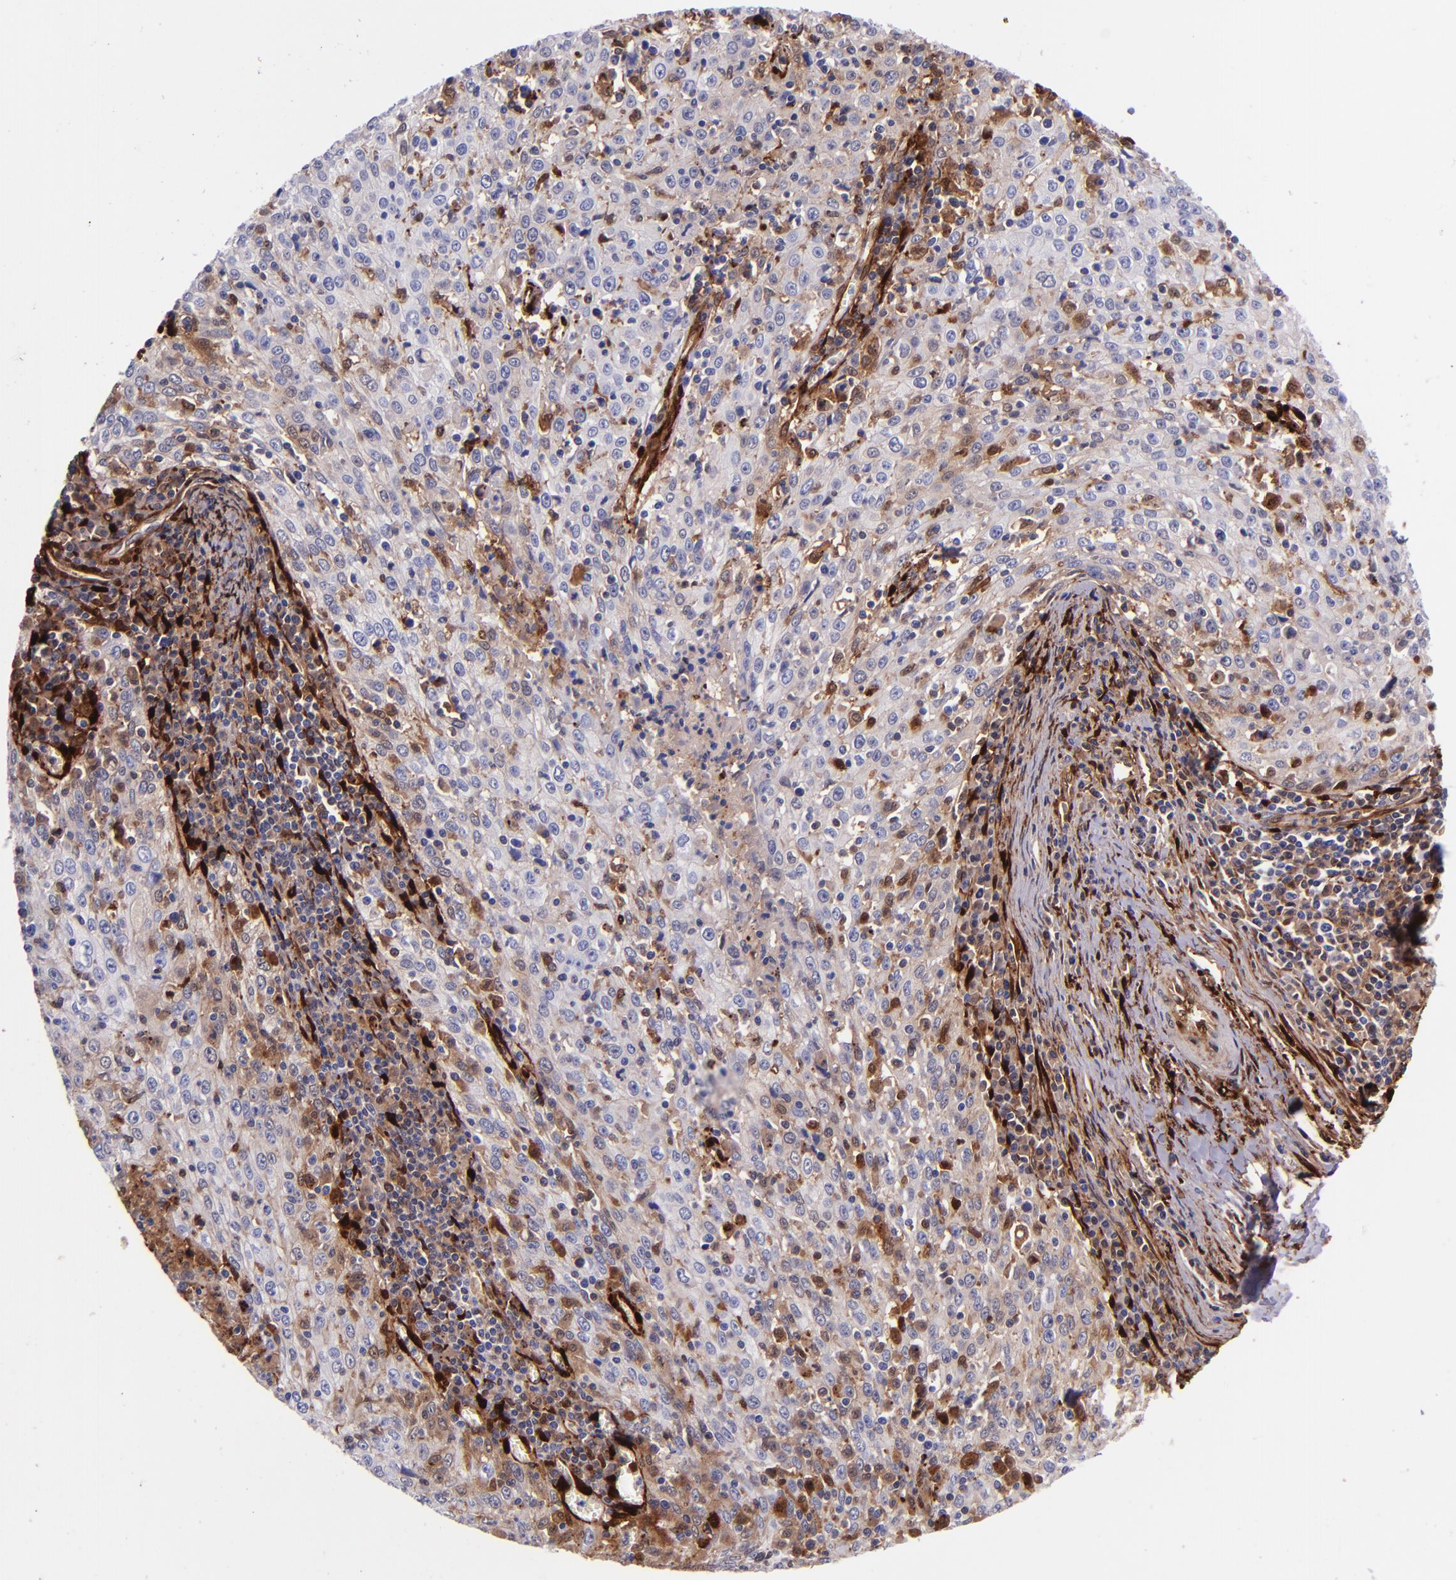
{"staining": {"intensity": "moderate", "quantity": "<25%", "location": "cytoplasmic/membranous"}, "tissue": "cervical cancer", "cell_type": "Tumor cells", "image_type": "cancer", "snomed": [{"axis": "morphology", "description": "Squamous cell carcinoma, NOS"}, {"axis": "topography", "description": "Cervix"}], "caption": "Protein expression analysis of human squamous cell carcinoma (cervical) reveals moderate cytoplasmic/membranous positivity in about <25% of tumor cells.", "gene": "LGALS1", "patient": {"sex": "female", "age": 27}}